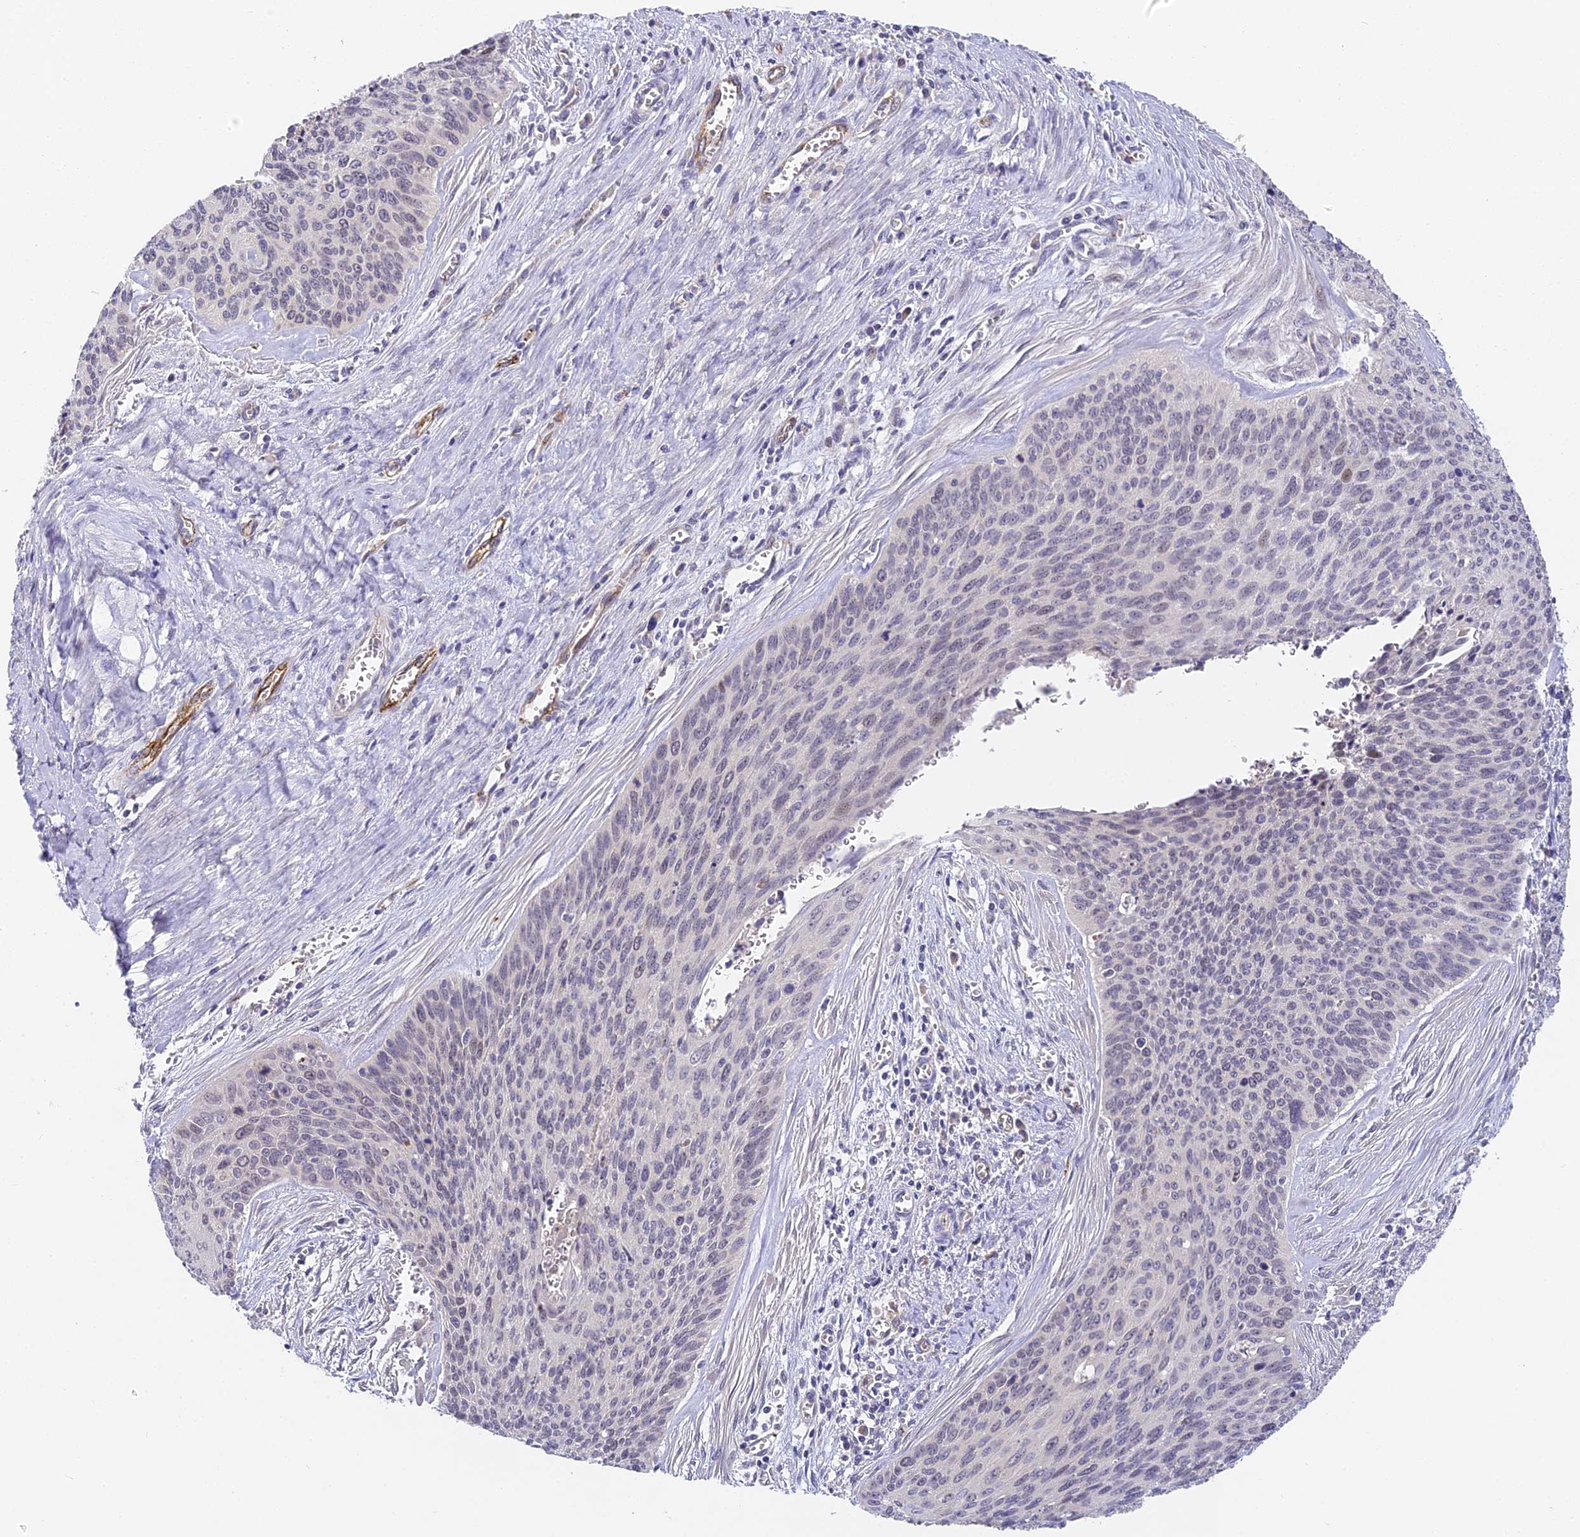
{"staining": {"intensity": "weak", "quantity": "<25%", "location": "nuclear"}, "tissue": "cervical cancer", "cell_type": "Tumor cells", "image_type": "cancer", "snomed": [{"axis": "morphology", "description": "Squamous cell carcinoma, NOS"}, {"axis": "topography", "description": "Cervix"}], "caption": "Tumor cells are negative for brown protein staining in cervical squamous cell carcinoma. Brightfield microscopy of immunohistochemistry stained with DAB (brown) and hematoxylin (blue), captured at high magnification.", "gene": "DNAAF10", "patient": {"sex": "female", "age": 55}}